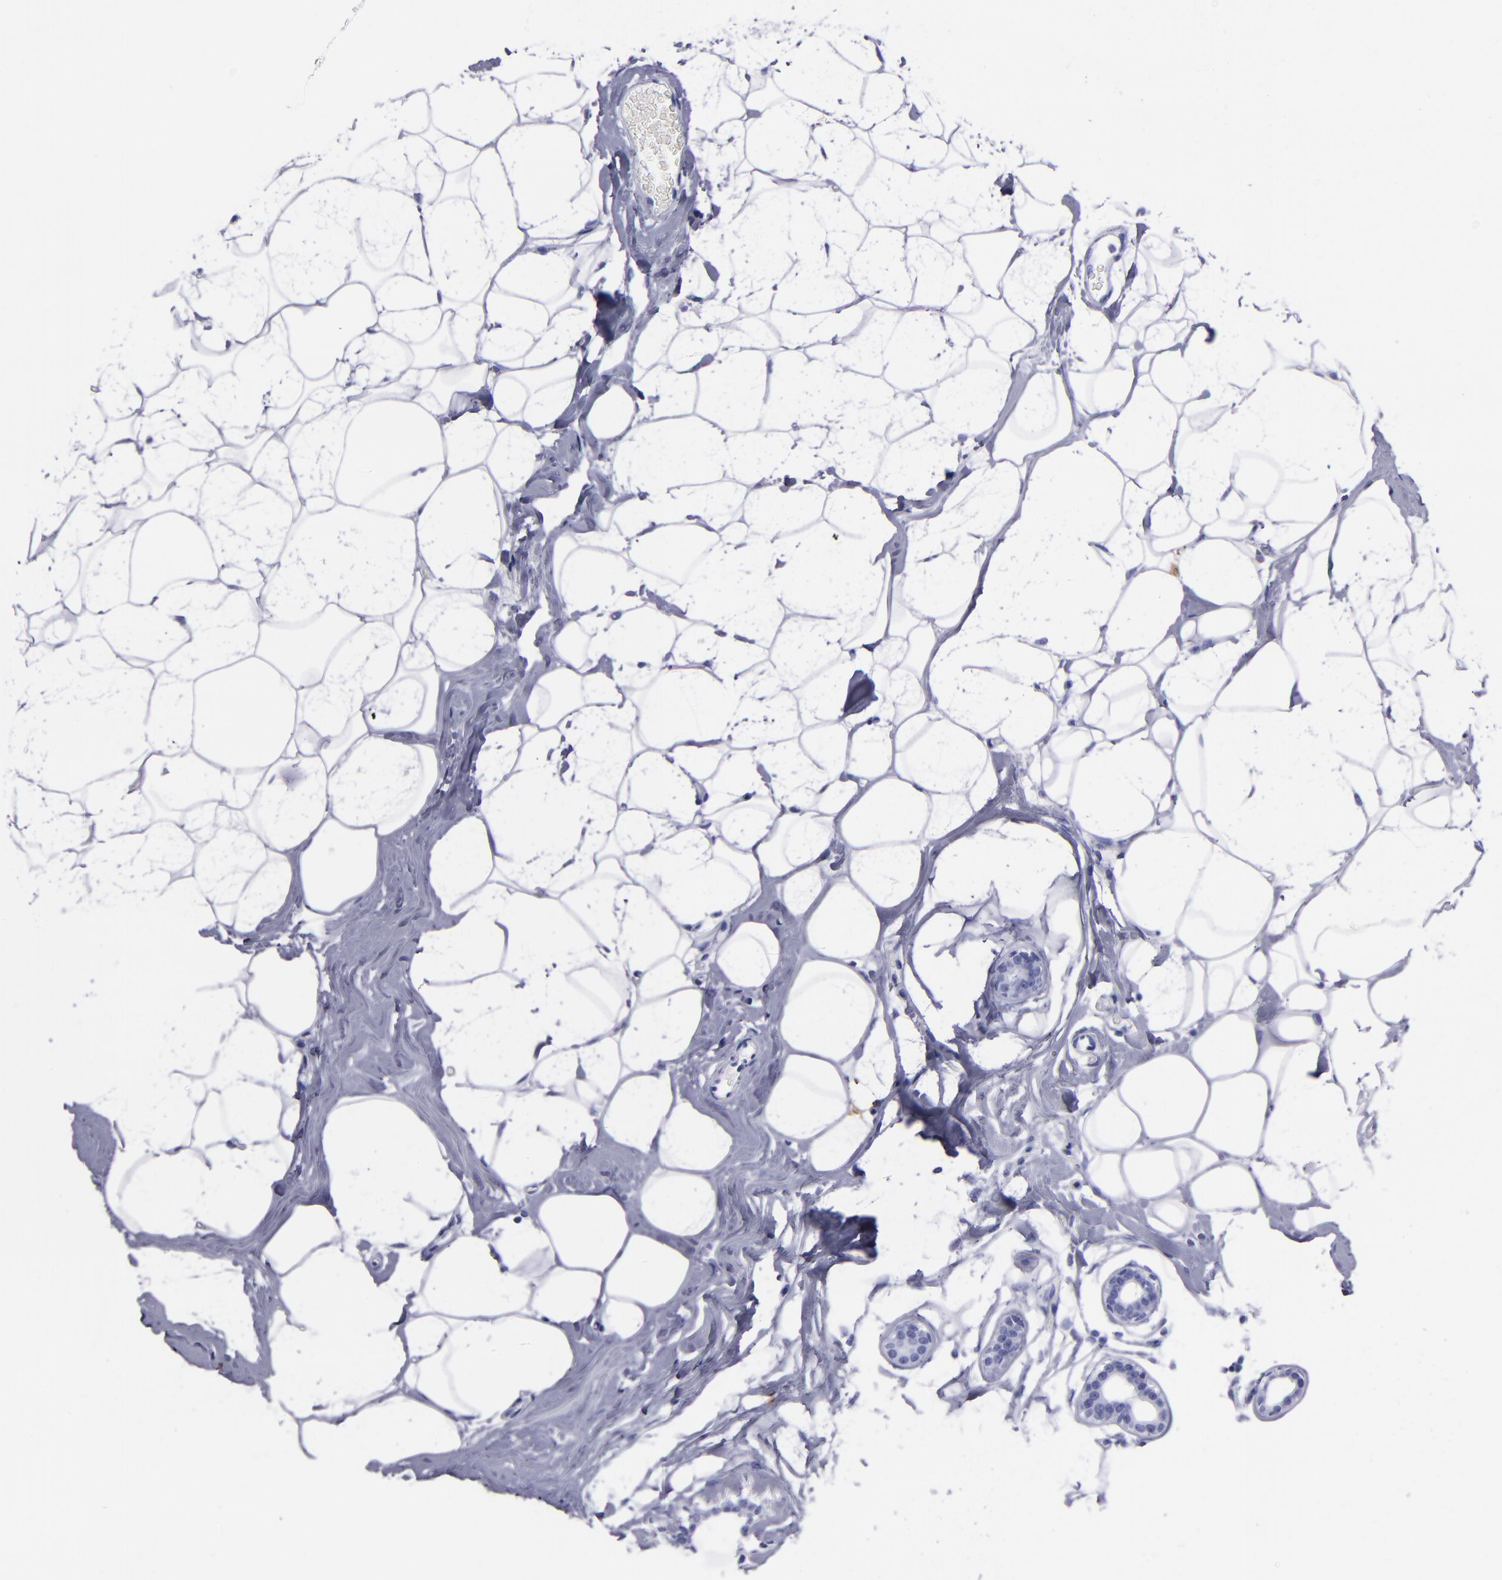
{"staining": {"intensity": "negative", "quantity": "none", "location": "none"}, "tissue": "breast", "cell_type": "Adipocytes", "image_type": "normal", "snomed": [{"axis": "morphology", "description": "Normal tissue, NOS"}, {"axis": "morphology", "description": "Fibrosis, NOS"}, {"axis": "topography", "description": "Breast"}], "caption": "This photomicrograph is of benign breast stained with IHC to label a protein in brown with the nuclei are counter-stained blue. There is no positivity in adipocytes. The staining is performed using DAB (3,3'-diaminobenzidine) brown chromogen with nuclei counter-stained in using hematoxylin.", "gene": "CD38", "patient": {"sex": "female", "age": 39}}